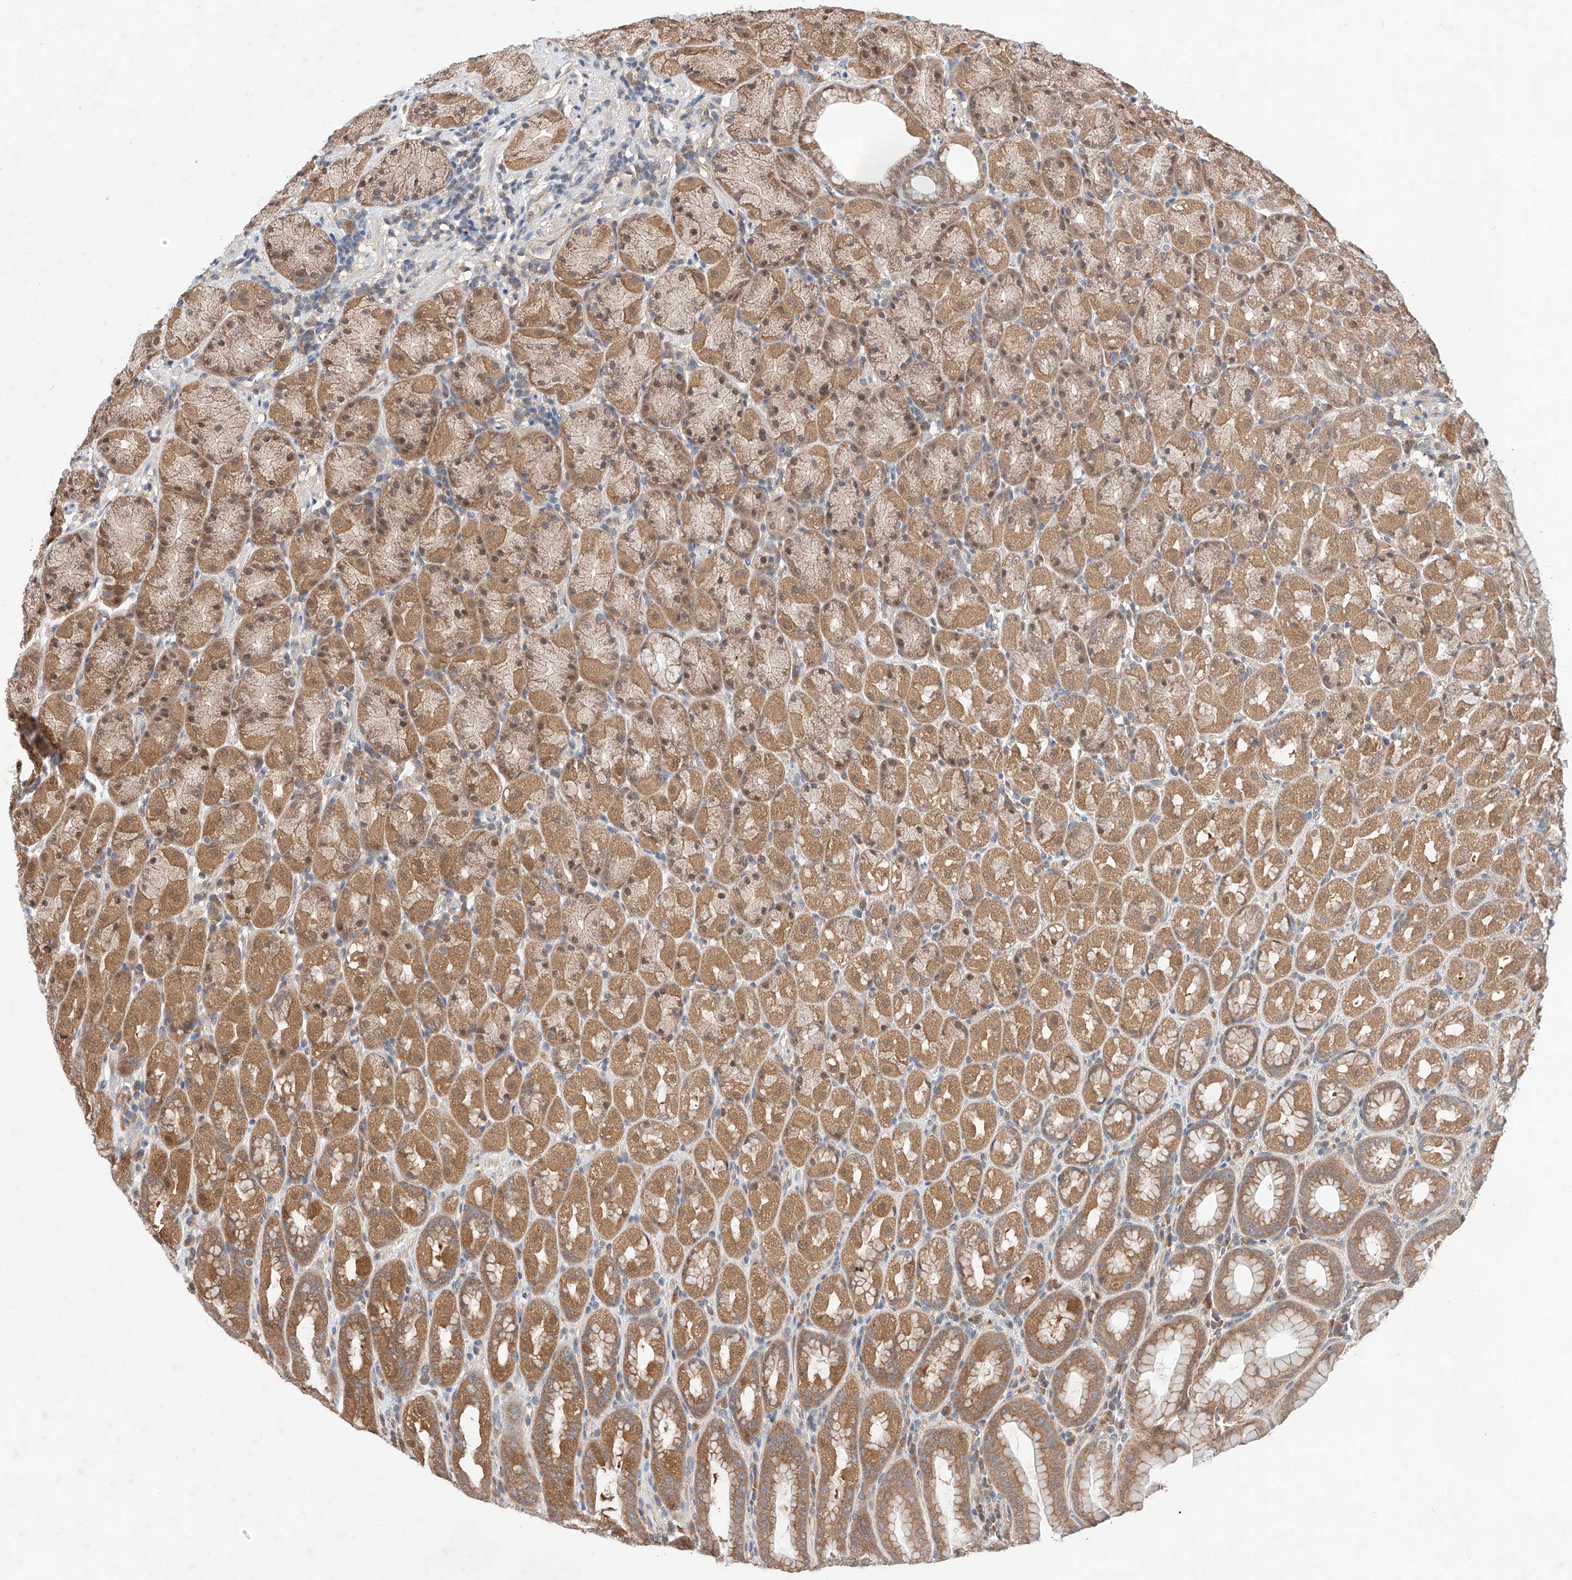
{"staining": {"intensity": "moderate", "quantity": ">75%", "location": "cytoplasmic/membranous,nuclear"}, "tissue": "stomach", "cell_type": "Glandular cells", "image_type": "normal", "snomed": [{"axis": "morphology", "description": "Normal tissue, NOS"}, {"axis": "topography", "description": "Stomach, upper"}], "caption": "IHC micrograph of normal stomach: stomach stained using immunohistochemistry displays medium levels of moderate protein expression localized specifically in the cytoplasmic/membranous,nuclear of glandular cells, appearing as a cytoplasmic/membranous,nuclear brown color.", "gene": "ZSCAN4", "patient": {"sex": "male", "age": 68}}